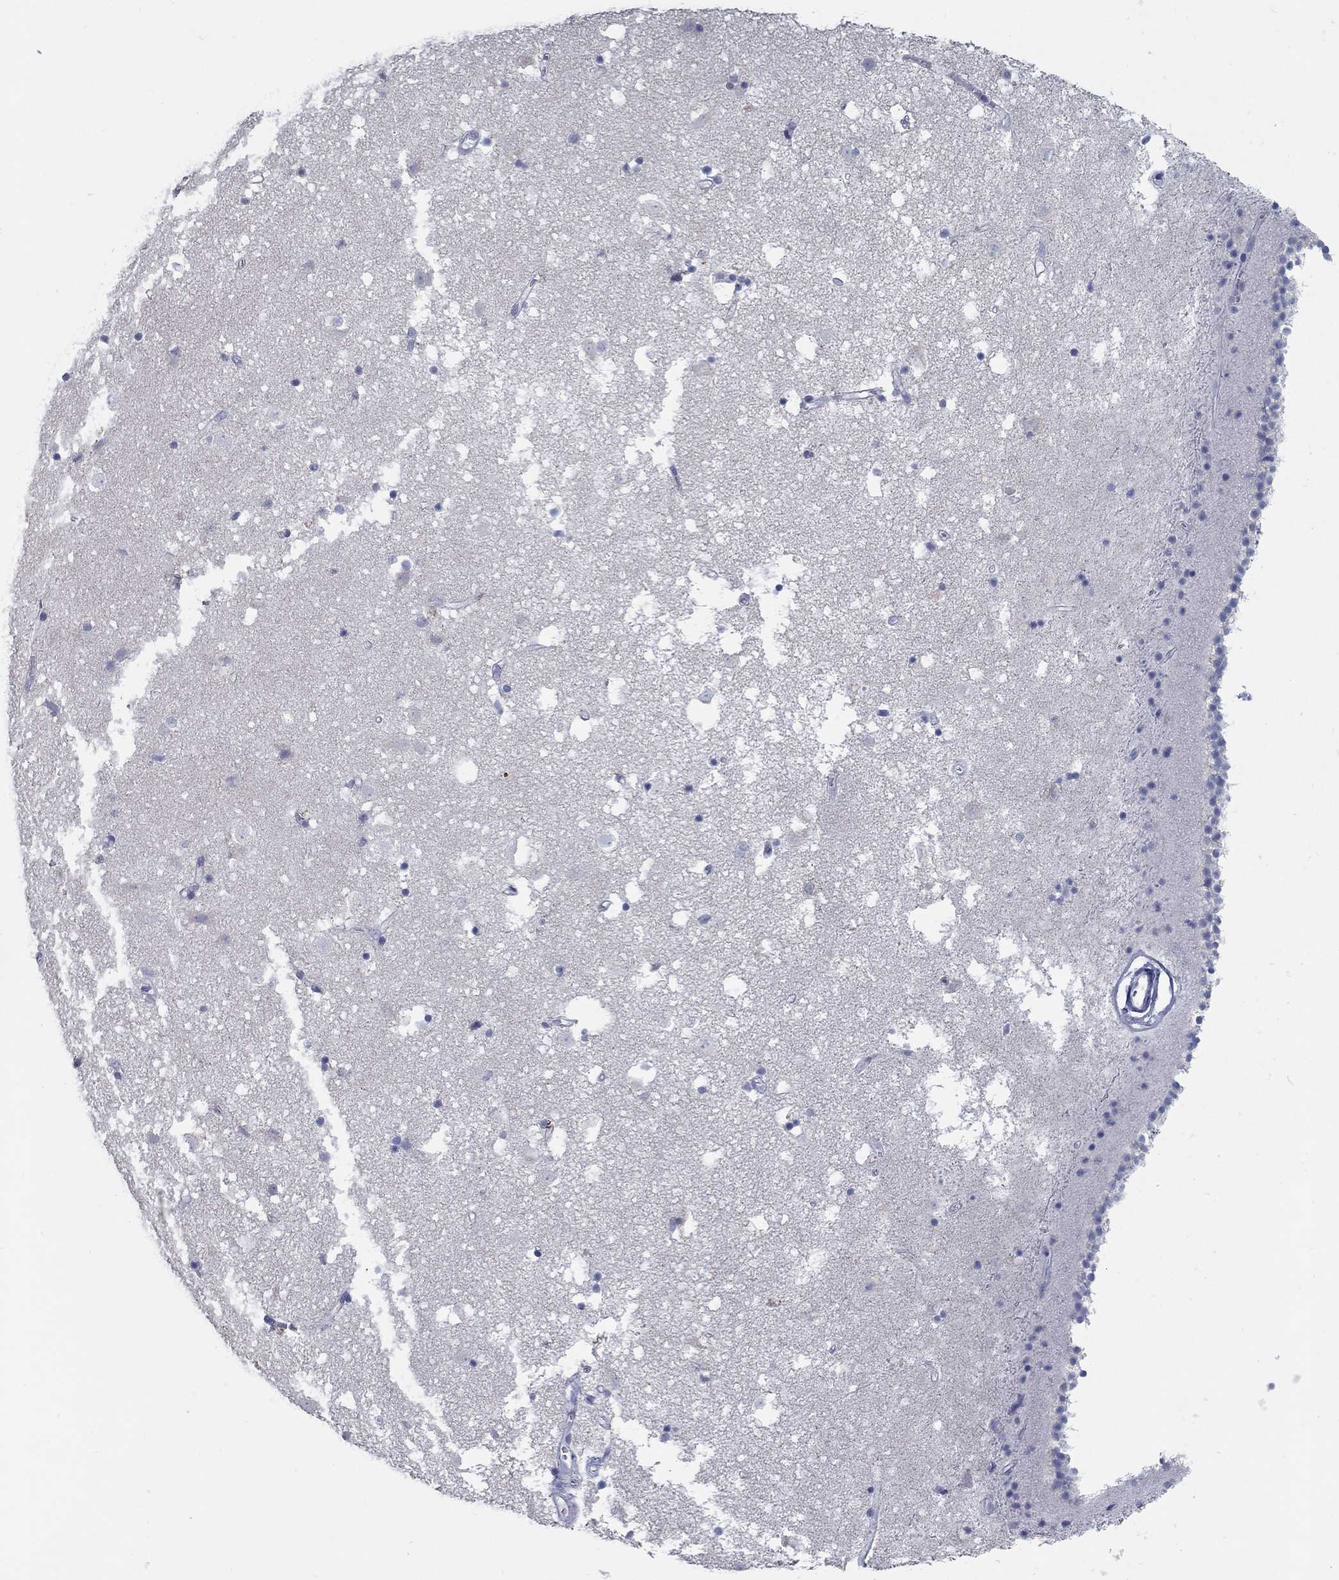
{"staining": {"intensity": "negative", "quantity": "none", "location": "none"}, "tissue": "caudate", "cell_type": "Glial cells", "image_type": "normal", "snomed": [{"axis": "morphology", "description": "Normal tissue, NOS"}, {"axis": "topography", "description": "Lateral ventricle wall"}], "caption": "Glial cells are negative for brown protein staining in benign caudate. (DAB immunohistochemistry (IHC) with hematoxylin counter stain).", "gene": "KIRREL2", "patient": {"sex": "female", "age": 71}}